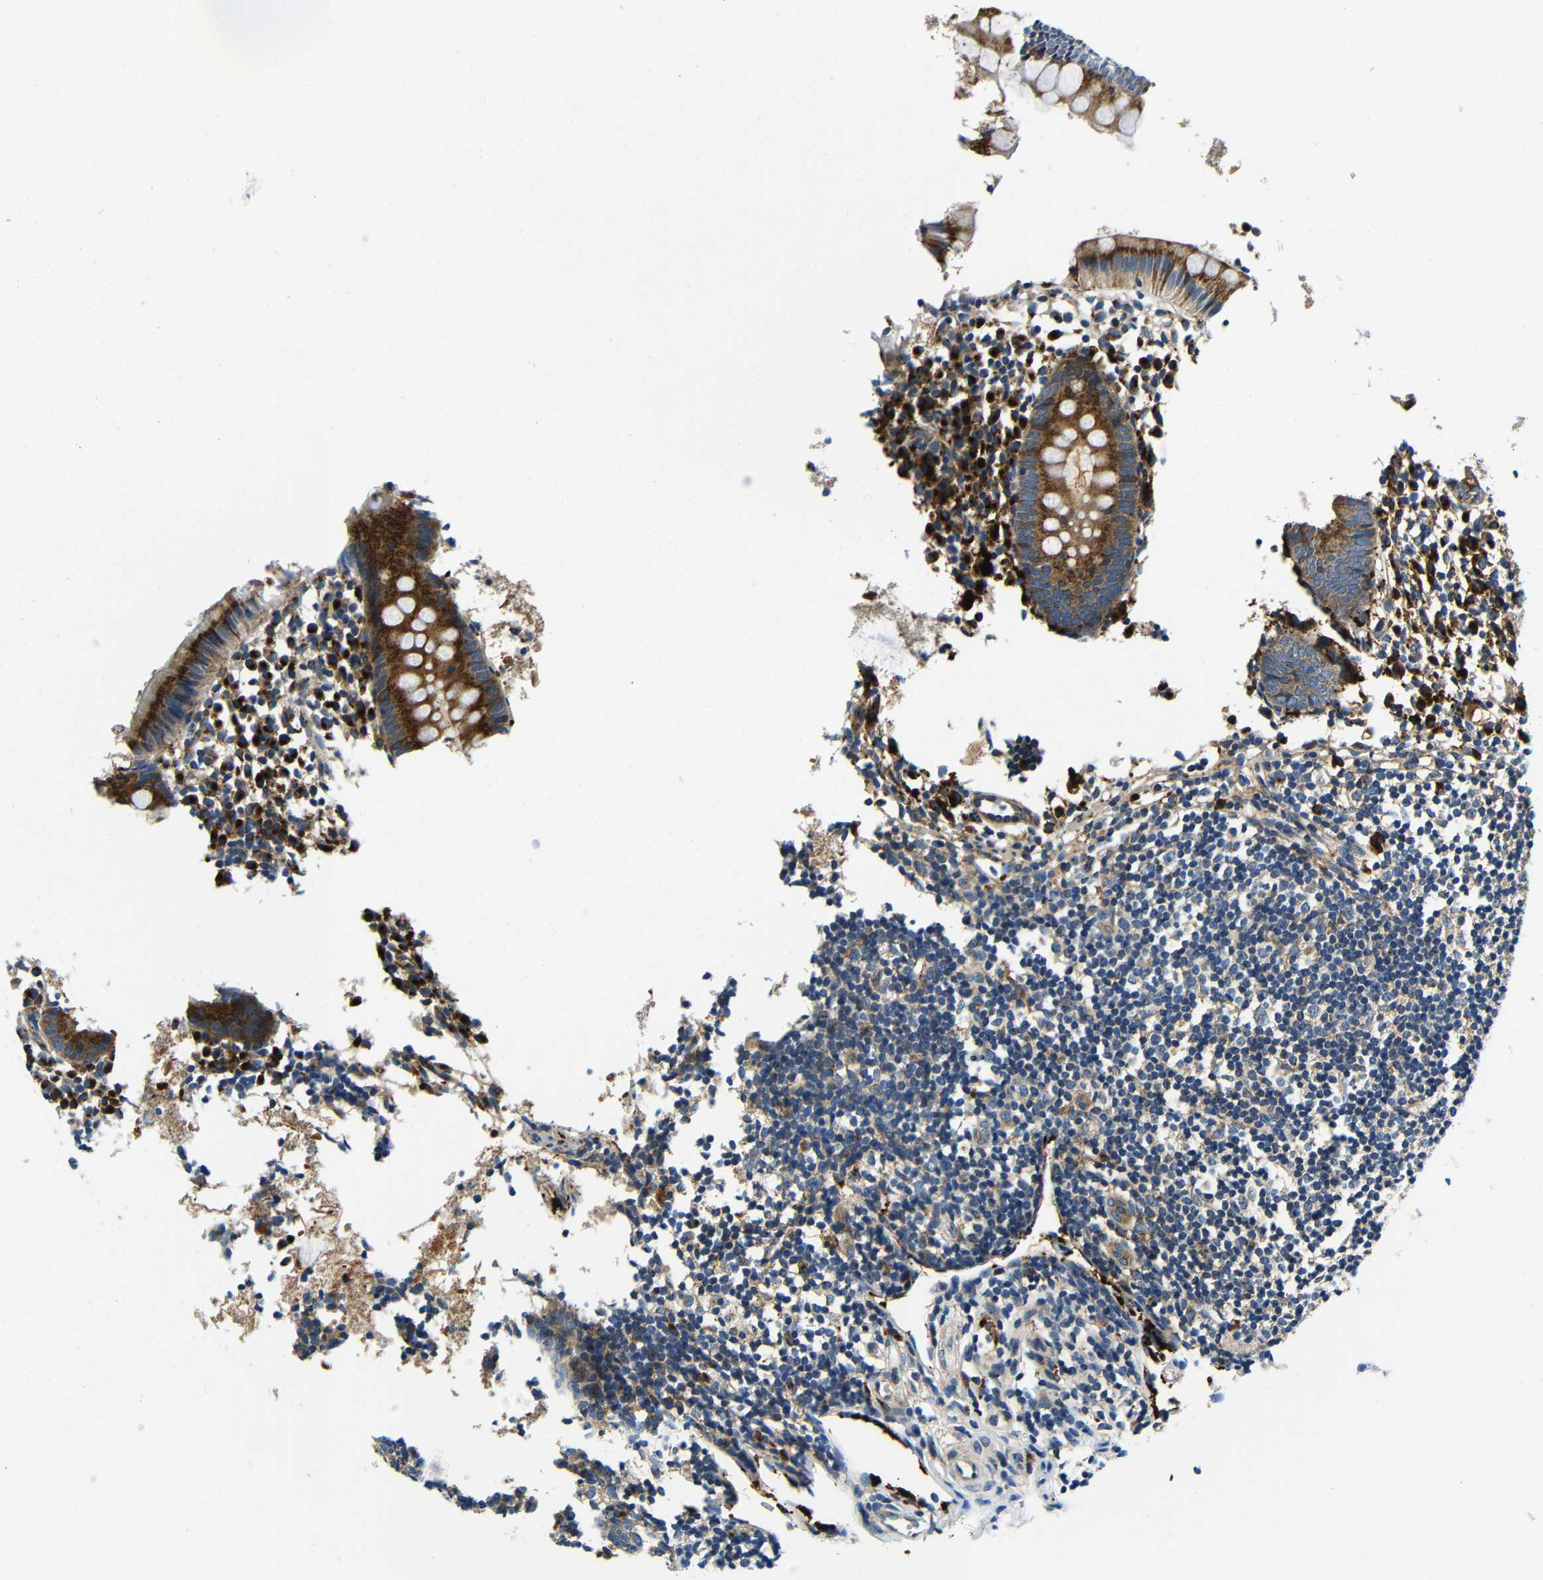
{"staining": {"intensity": "strong", "quantity": ">75%", "location": "cytoplasmic/membranous"}, "tissue": "appendix", "cell_type": "Glandular cells", "image_type": "normal", "snomed": [{"axis": "morphology", "description": "Normal tissue, NOS"}, {"axis": "topography", "description": "Appendix"}], "caption": "A micrograph showing strong cytoplasmic/membranous positivity in about >75% of glandular cells in normal appendix, as visualized by brown immunohistochemical staining.", "gene": "USO1", "patient": {"sex": "female", "age": 20}}